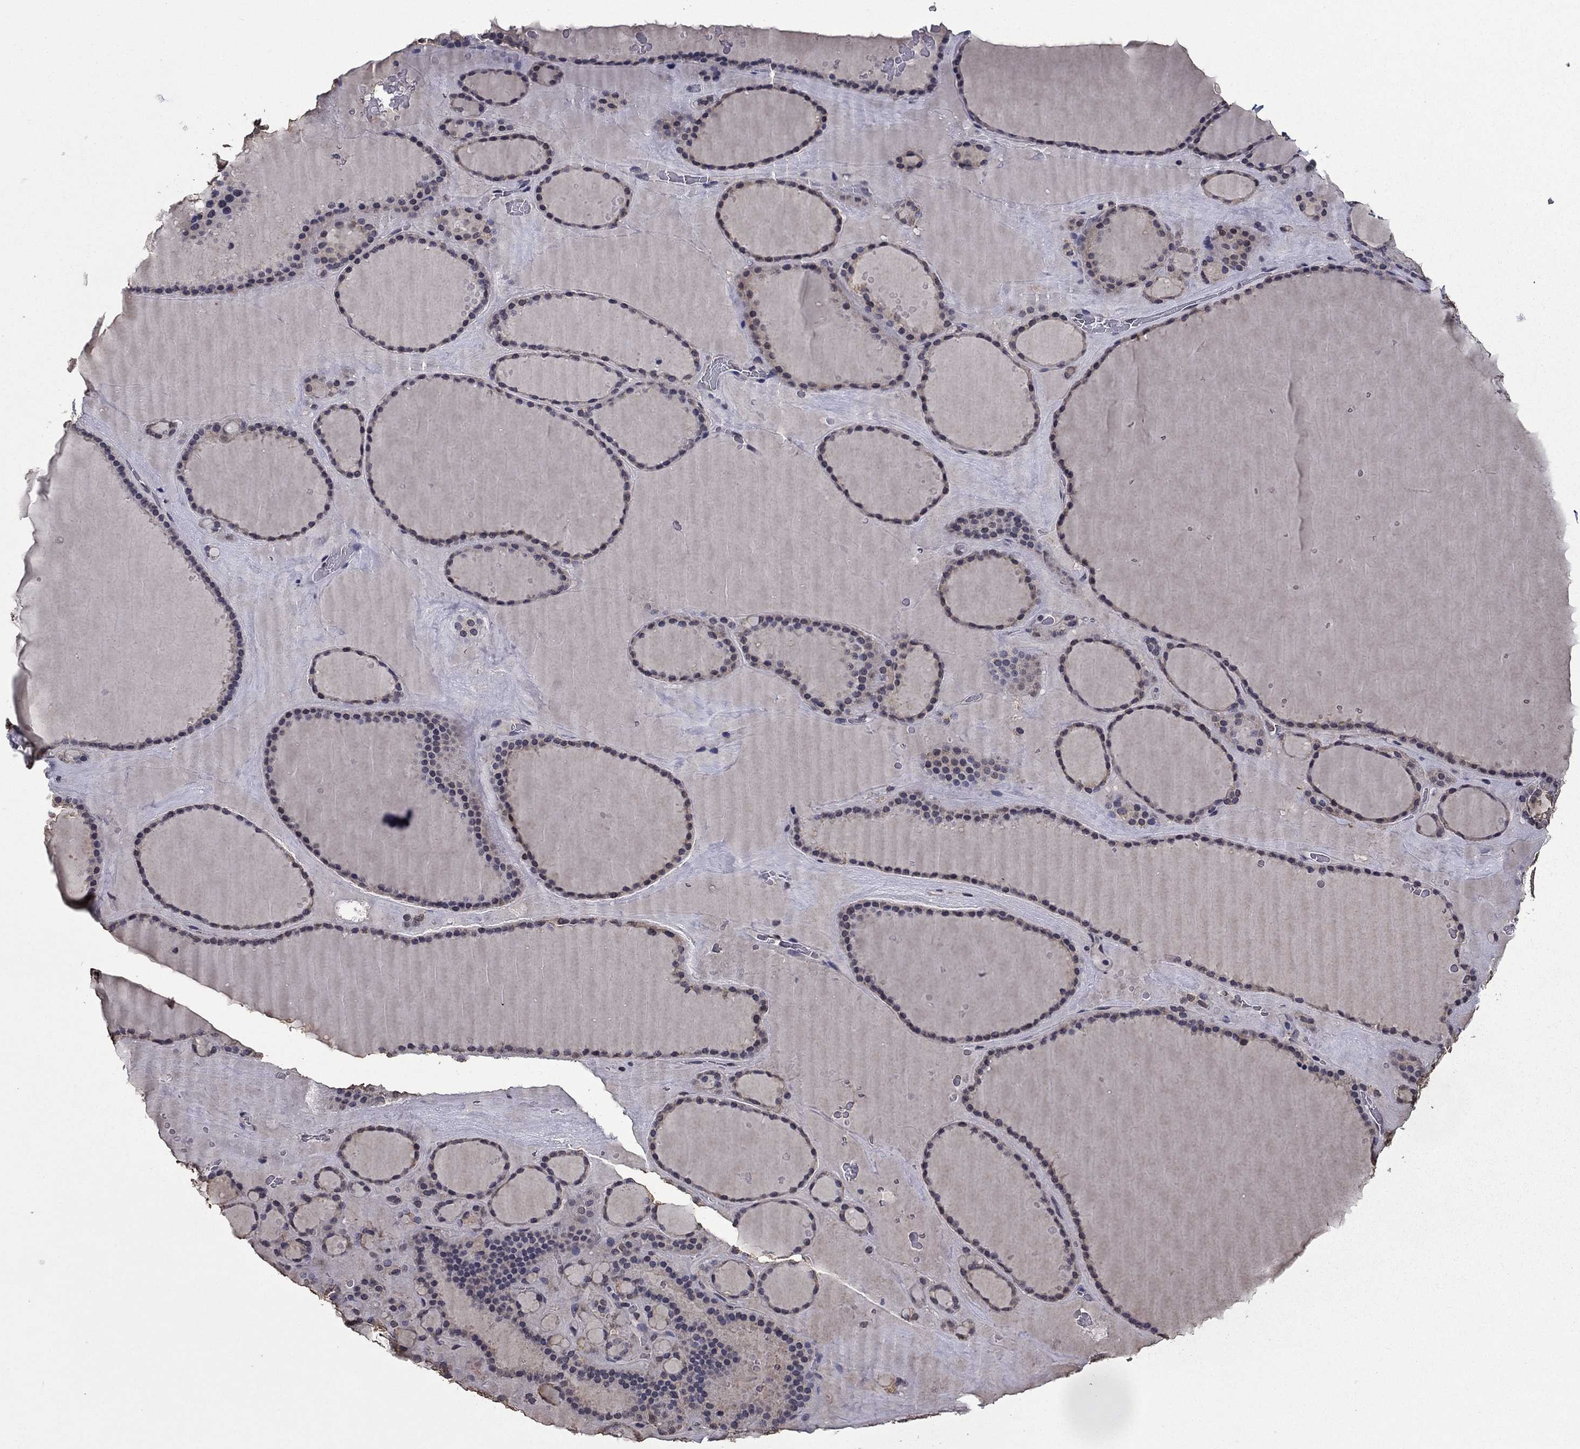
{"staining": {"intensity": "negative", "quantity": "none", "location": "none"}, "tissue": "thyroid gland", "cell_type": "Glandular cells", "image_type": "normal", "snomed": [{"axis": "morphology", "description": "Normal tissue, NOS"}, {"axis": "topography", "description": "Thyroid gland"}], "caption": "The histopathology image displays no staining of glandular cells in unremarkable thyroid gland.", "gene": "MFAP3L", "patient": {"sex": "male", "age": 63}}